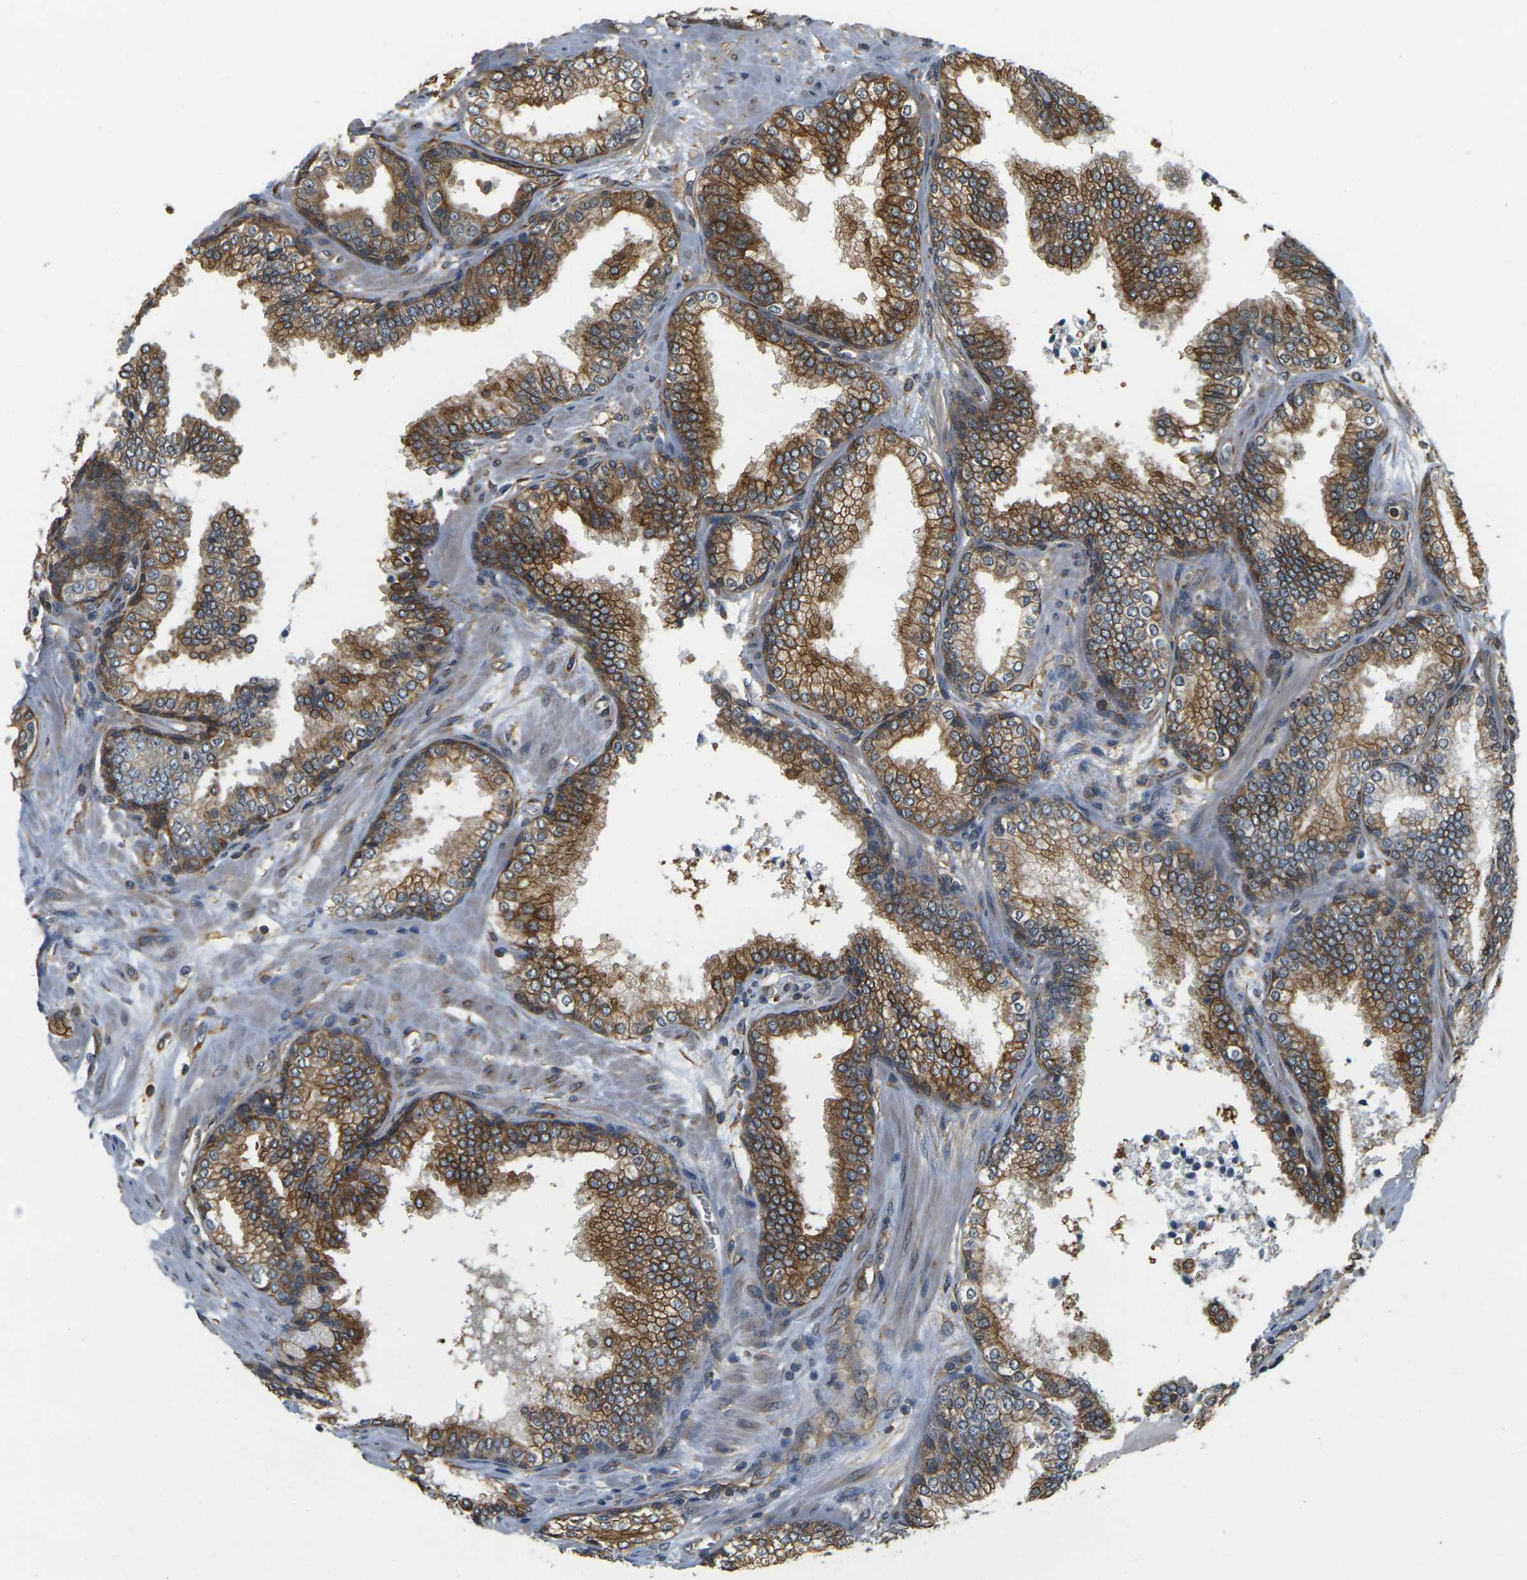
{"staining": {"intensity": "strong", "quantity": ">75%", "location": "cytoplasmic/membranous"}, "tissue": "prostate cancer", "cell_type": "Tumor cells", "image_type": "cancer", "snomed": [{"axis": "morphology", "description": "Adenocarcinoma, Low grade"}, {"axis": "topography", "description": "Prostate"}], "caption": "Tumor cells demonstrate high levels of strong cytoplasmic/membranous staining in approximately >75% of cells in human adenocarcinoma (low-grade) (prostate).", "gene": "CAST", "patient": {"sex": "male", "age": 60}}